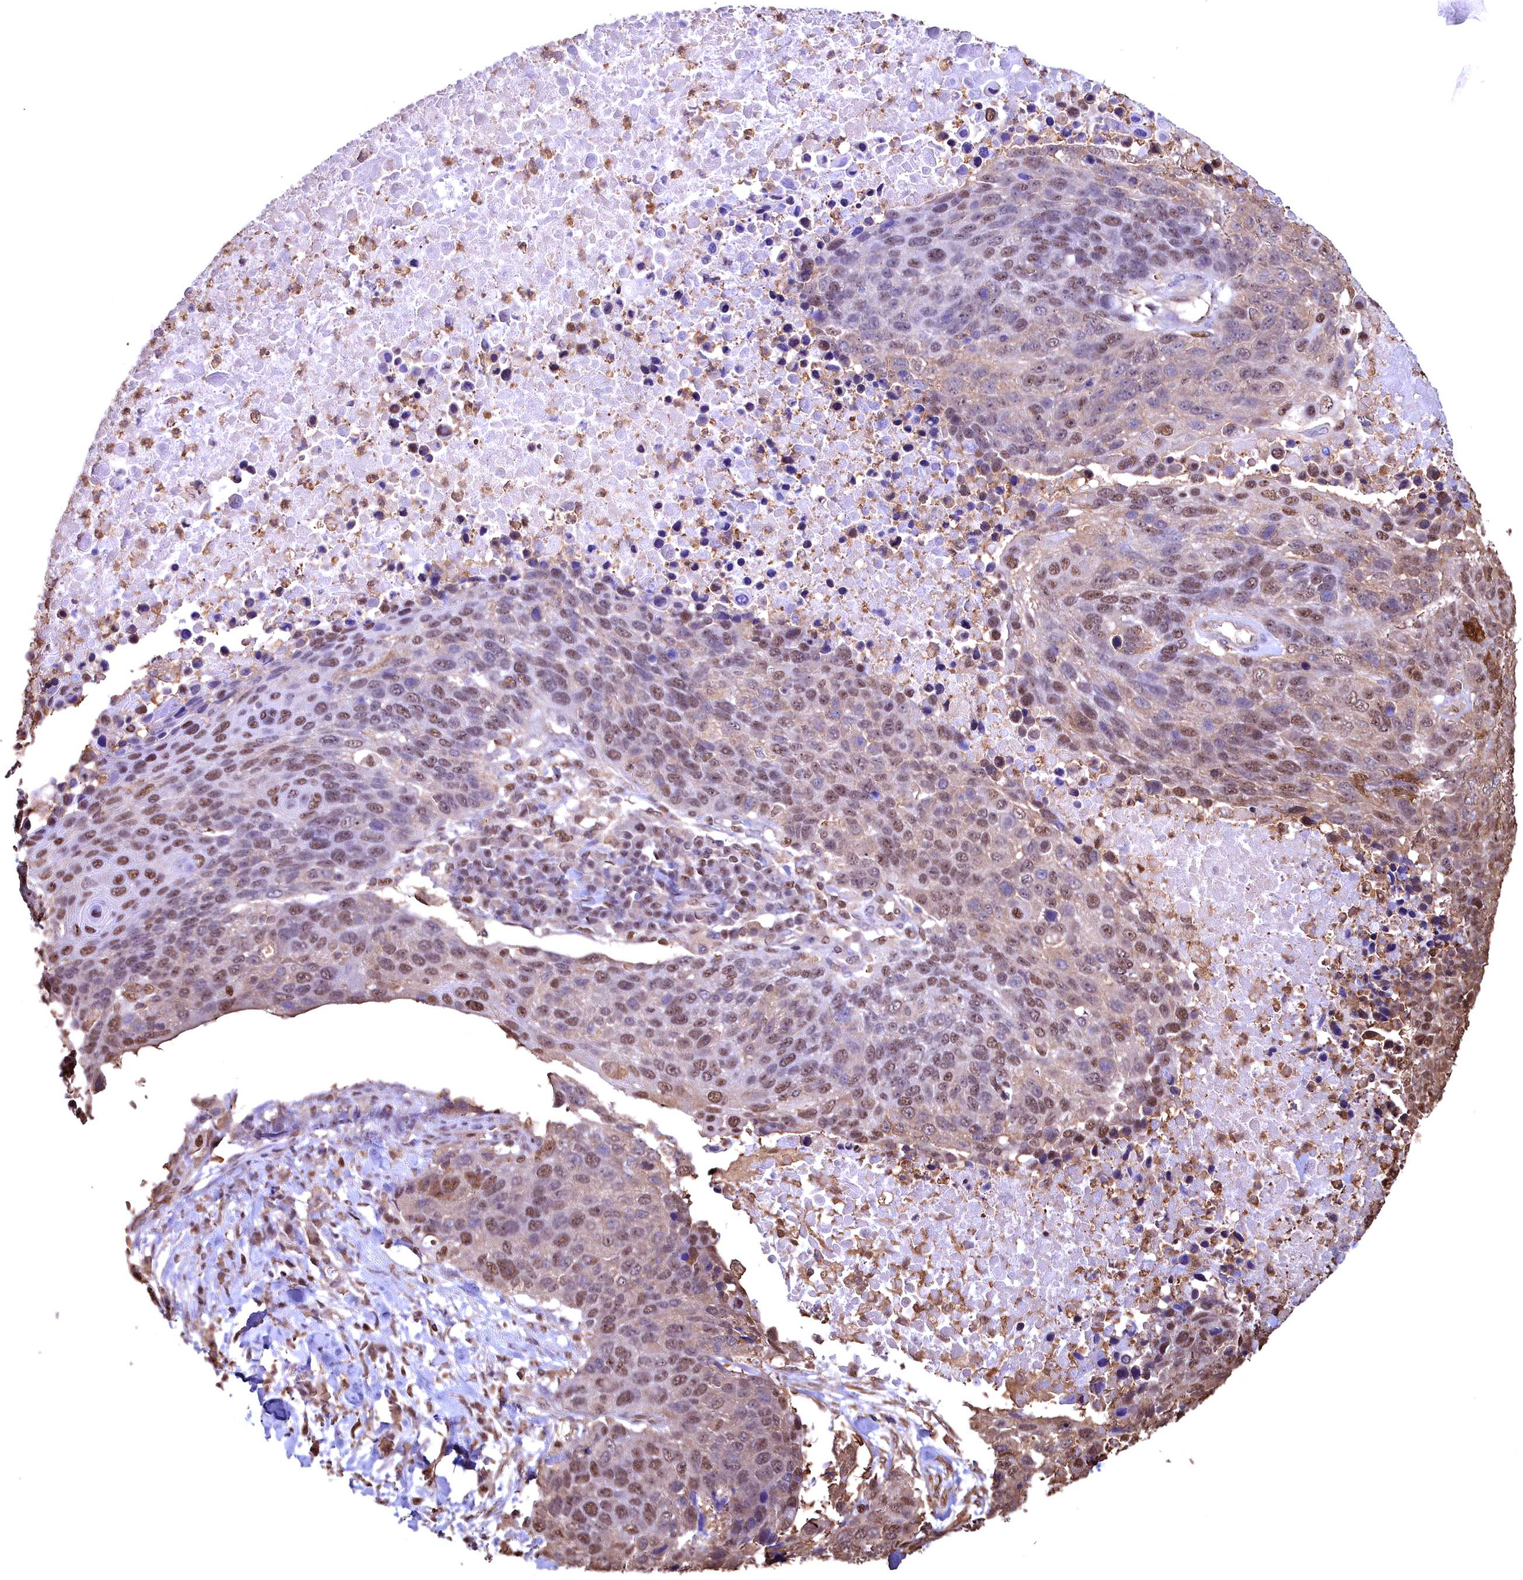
{"staining": {"intensity": "strong", "quantity": "25%-75%", "location": "nuclear"}, "tissue": "lung cancer", "cell_type": "Tumor cells", "image_type": "cancer", "snomed": [{"axis": "morphology", "description": "Normal tissue, NOS"}, {"axis": "morphology", "description": "Squamous cell carcinoma, NOS"}, {"axis": "topography", "description": "Lymph node"}, {"axis": "topography", "description": "Lung"}], "caption": "Lung cancer tissue shows strong nuclear expression in about 25%-75% of tumor cells, visualized by immunohistochemistry.", "gene": "GAPDH", "patient": {"sex": "male", "age": 66}}